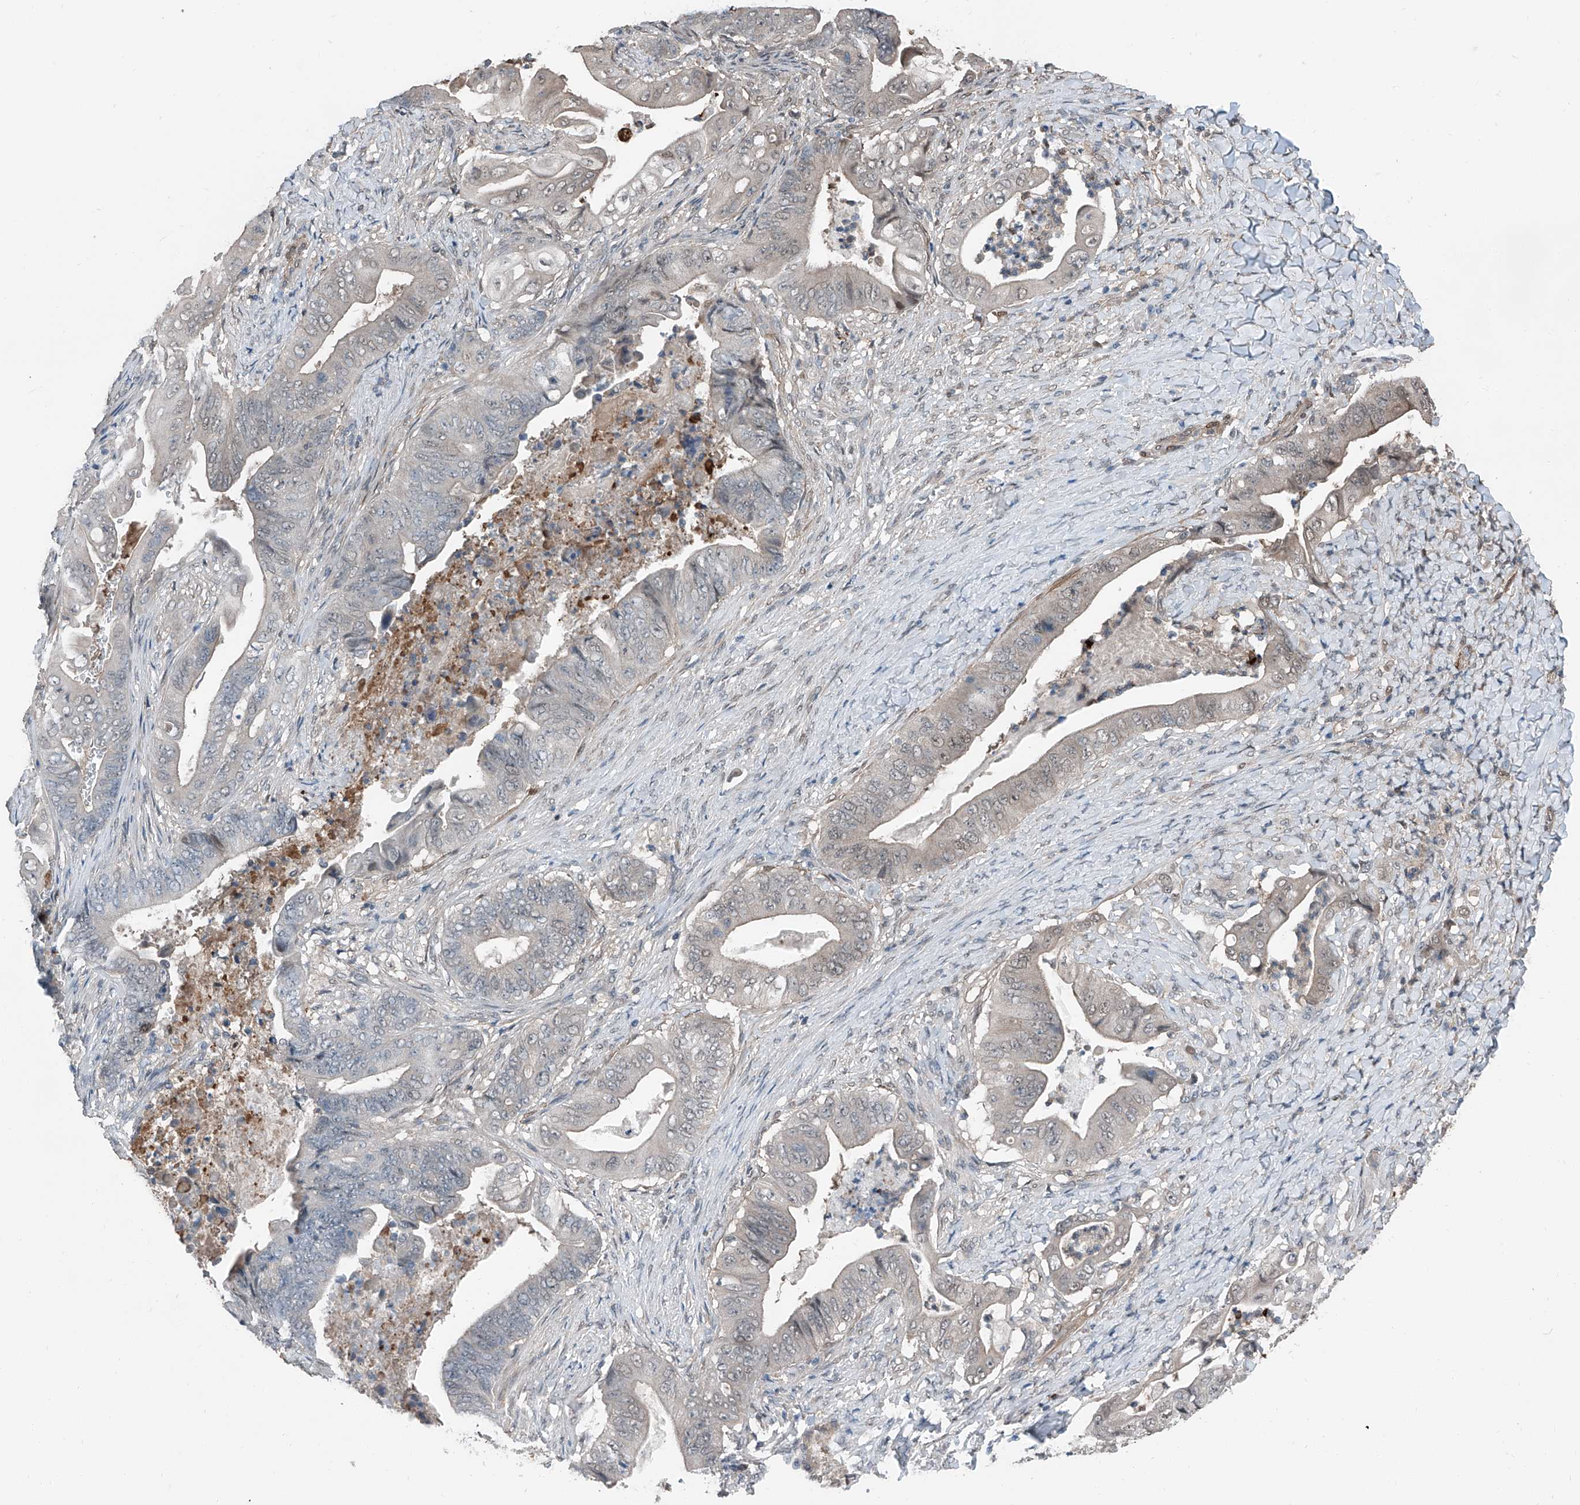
{"staining": {"intensity": "weak", "quantity": "<25%", "location": "cytoplasmic/membranous"}, "tissue": "stomach cancer", "cell_type": "Tumor cells", "image_type": "cancer", "snomed": [{"axis": "morphology", "description": "Adenocarcinoma, NOS"}, {"axis": "topography", "description": "Stomach"}], "caption": "DAB (3,3'-diaminobenzidine) immunohistochemical staining of human adenocarcinoma (stomach) reveals no significant staining in tumor cells.", "gene": "HSPA6", "patient": {"sex": "female", "age": 73}}